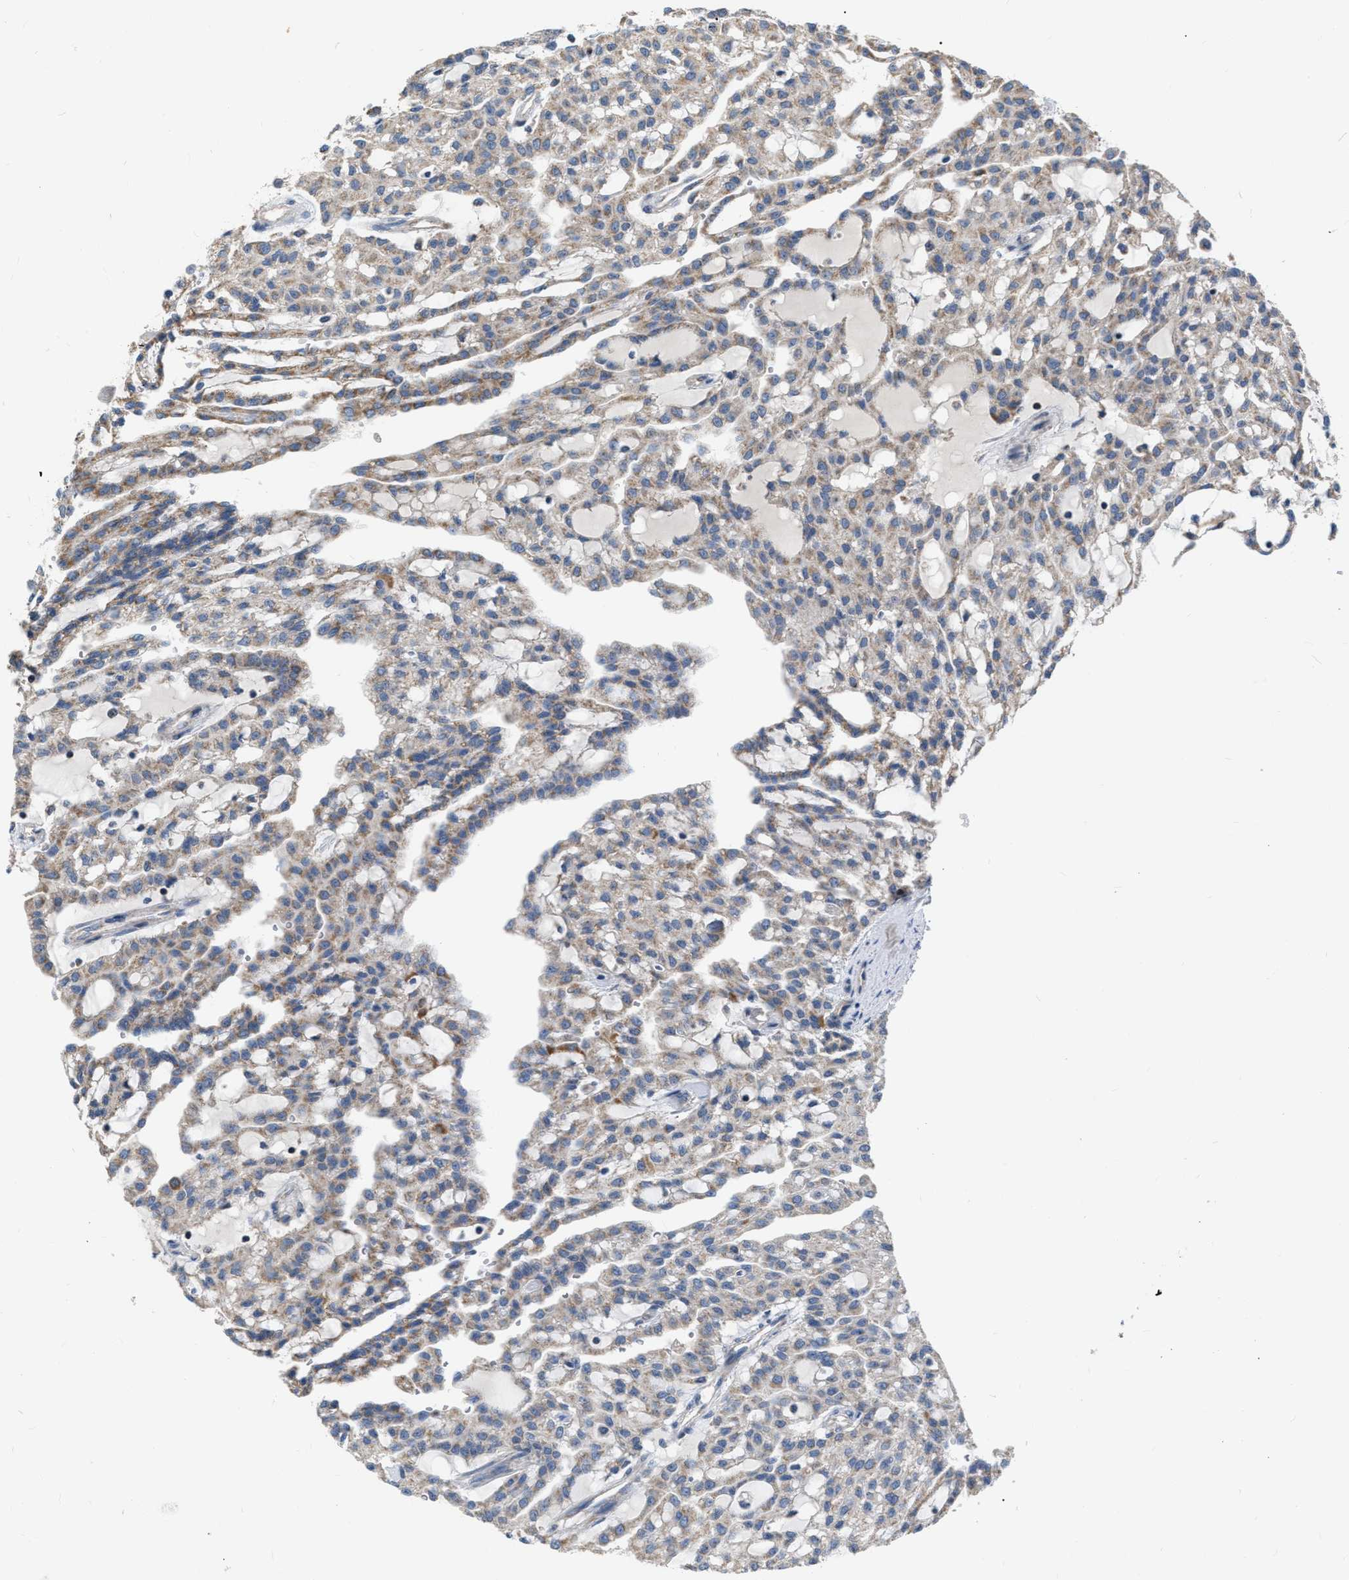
{"staining": {"intensity": "weak", "quantity": ">75%", "location": "cytoplasmic/membranous"}, "tissue": "renal cancer", "cell_type": "Tumor cells", "image_type": "cancer", "snomed": [{"axis": "morphology", "description": "Adenocarcinoma, NOS"}, {"axis": "topography", "description": "Kidney"}], "caption": "Immunohistochemical staining of human adenocarcinoma (renal) shows low levels of weak cytoplasmic/membranous protein staining in about >75% of tumor cells.", "gene": "DDX56", "patient": {"sex": "male", "age": 63}}